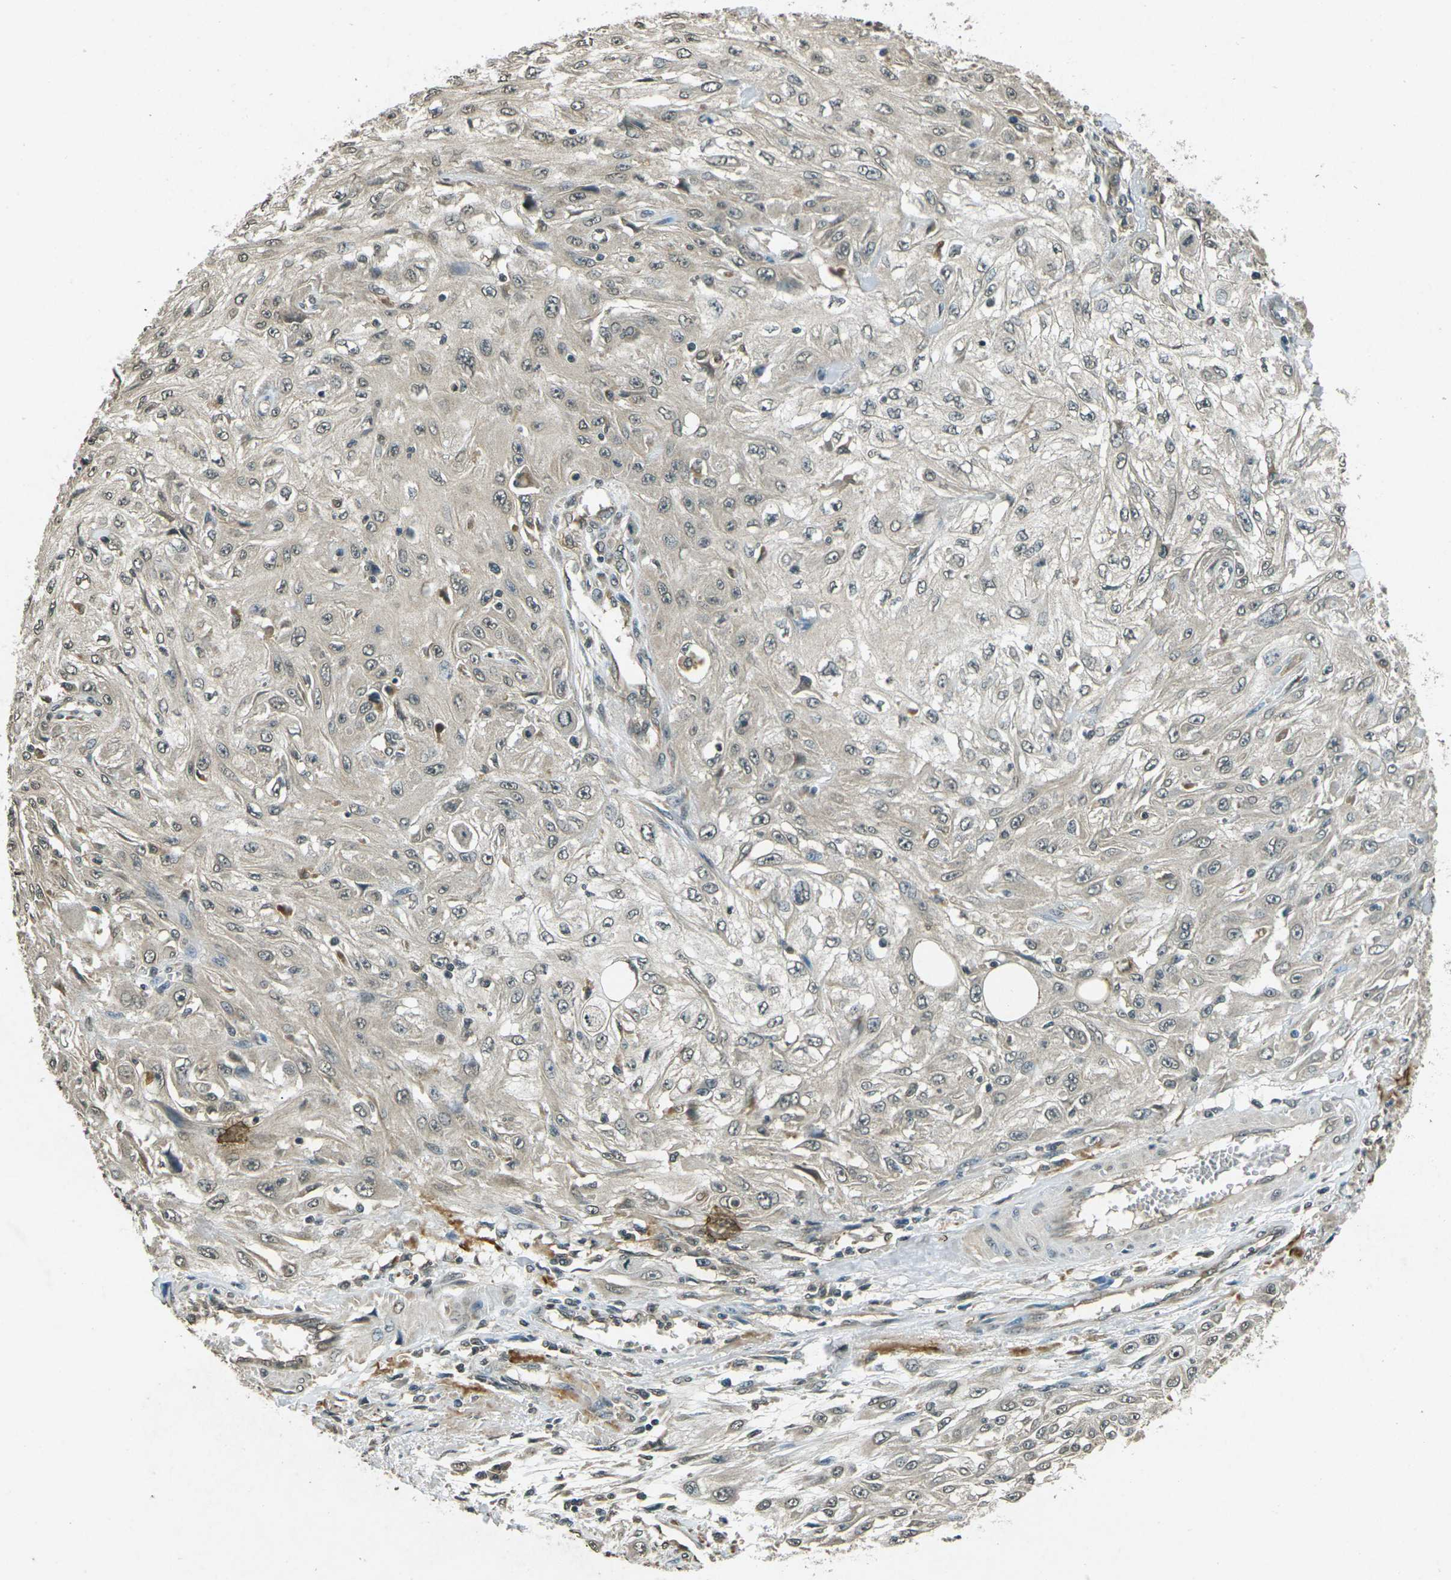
{"staining": {"intensity": "negative", "quantity": "none", "location": "none"}, "tissue": "skin cancer", "cell_type": "Tumor cells", "image_type": "cancer", "snomed": [{"axis": "morphology", "description": "Squamous cell carcinoma, NOS"}, {"axis": "topography", "description": "Skin"}], "caption": "IHC histopathology image of neoplastic tissue: skin cancer stained with DAB exhibits no significant protein expression in tumor cells. The staining is performed using DAB (3,3'-diaminobenzidine) brown chromogen with nuclei counter-stained in using hematoxylin.", "gene": "PDE2A", "patient": {"sex": "male", "age": 75}}